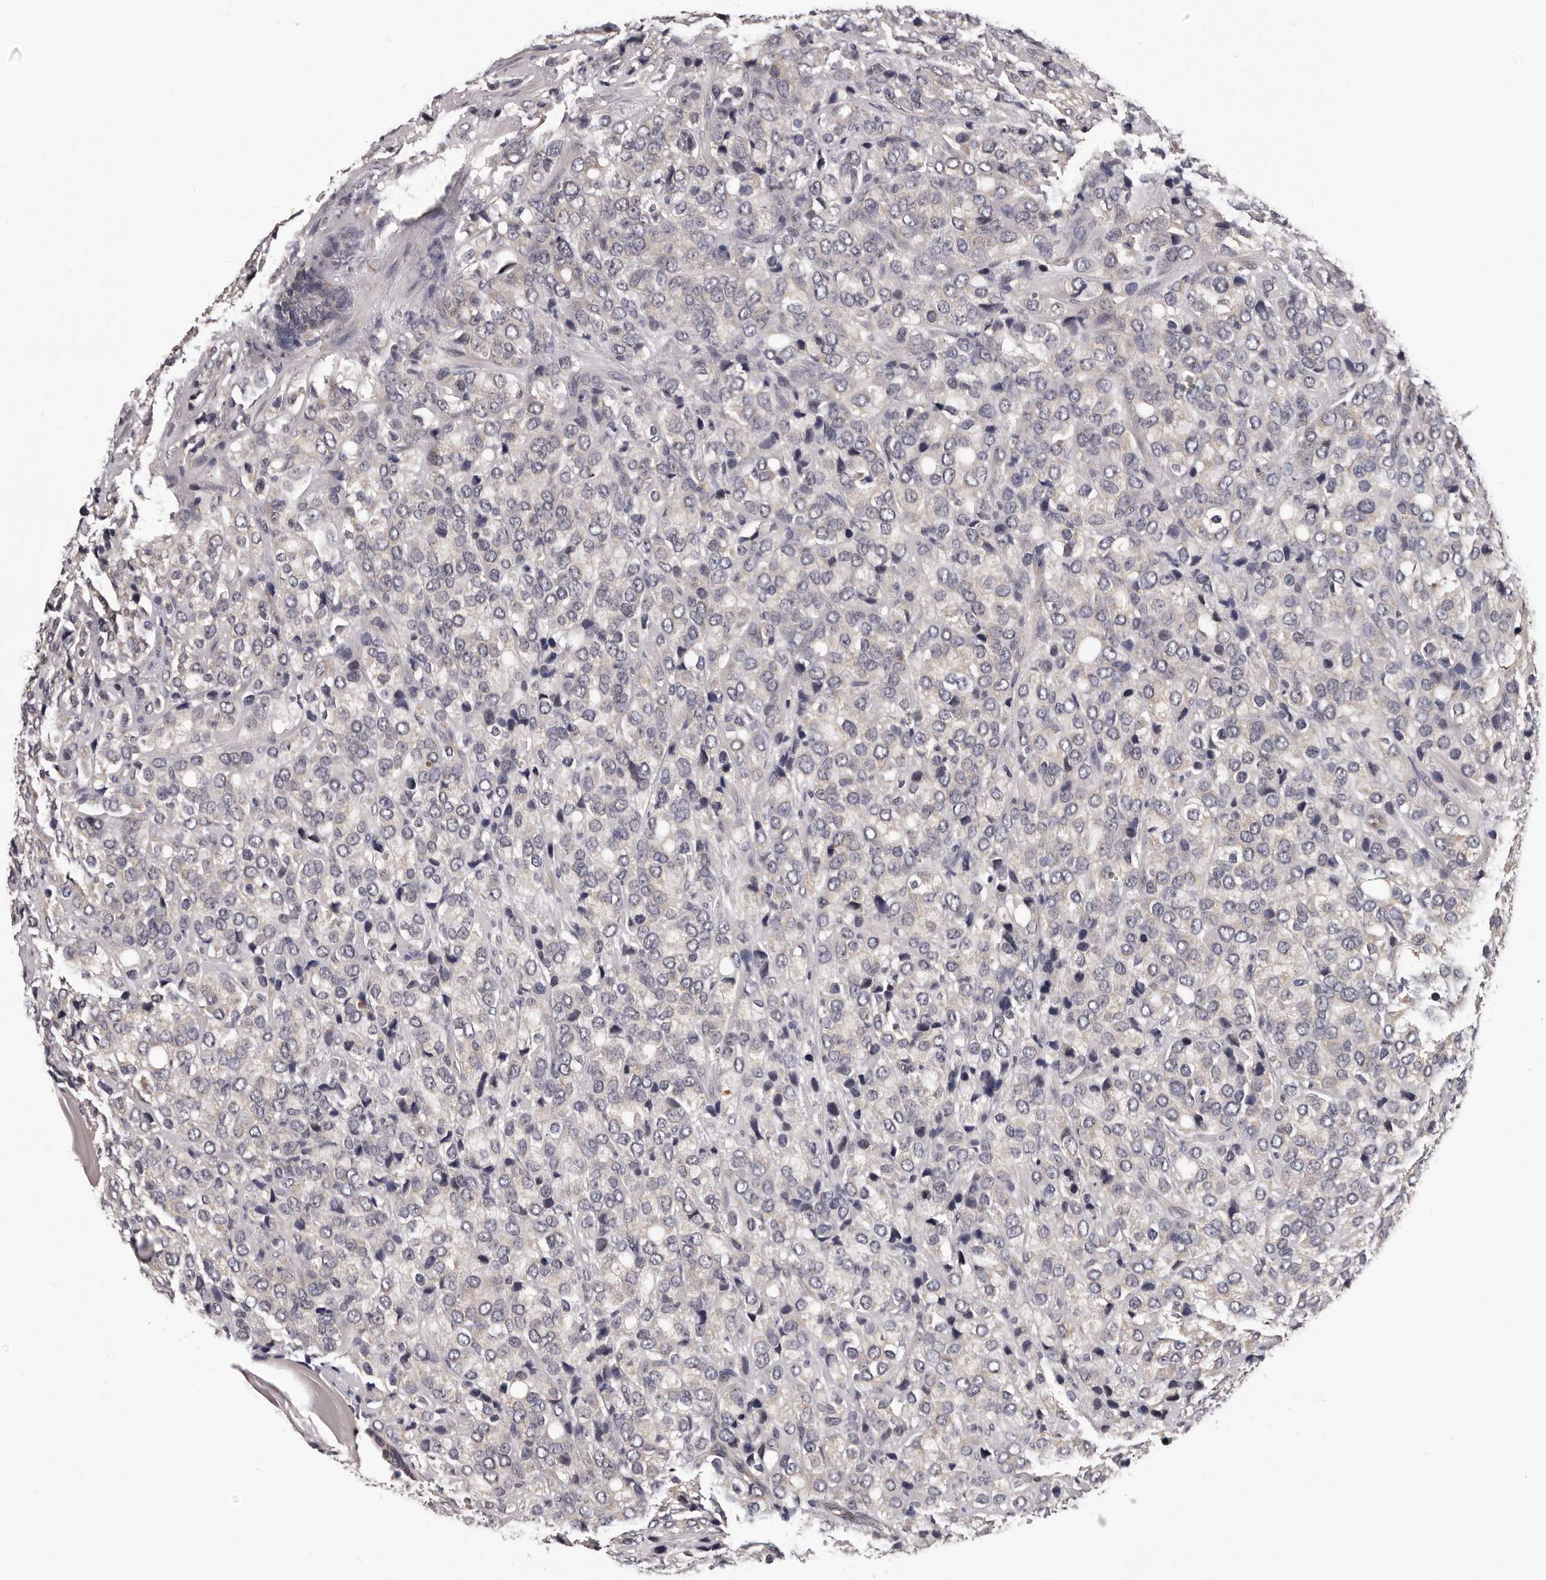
{"staining": {"intensity": "negative", "quantity": "none", "location": "none"}, "tissue": "prostate cancer", "cell_type": "Tumor cells", "image_type": "cancer", "snomed": [{"axis": "morphology", "description": "Adenocarcinoma, Medium grade"}, {"axis": "topography", "description": "Prostate"}], "caption": "High magnification brightfield microscopy of prostate cancer (medium-grade adenocarcinoma) stained with DAB (brown) and counterstained with hematoxylin (blue): tumor cells show no significant positivity.", "gene": "MED8", "patient": {"sex": "male", "age": 70}}